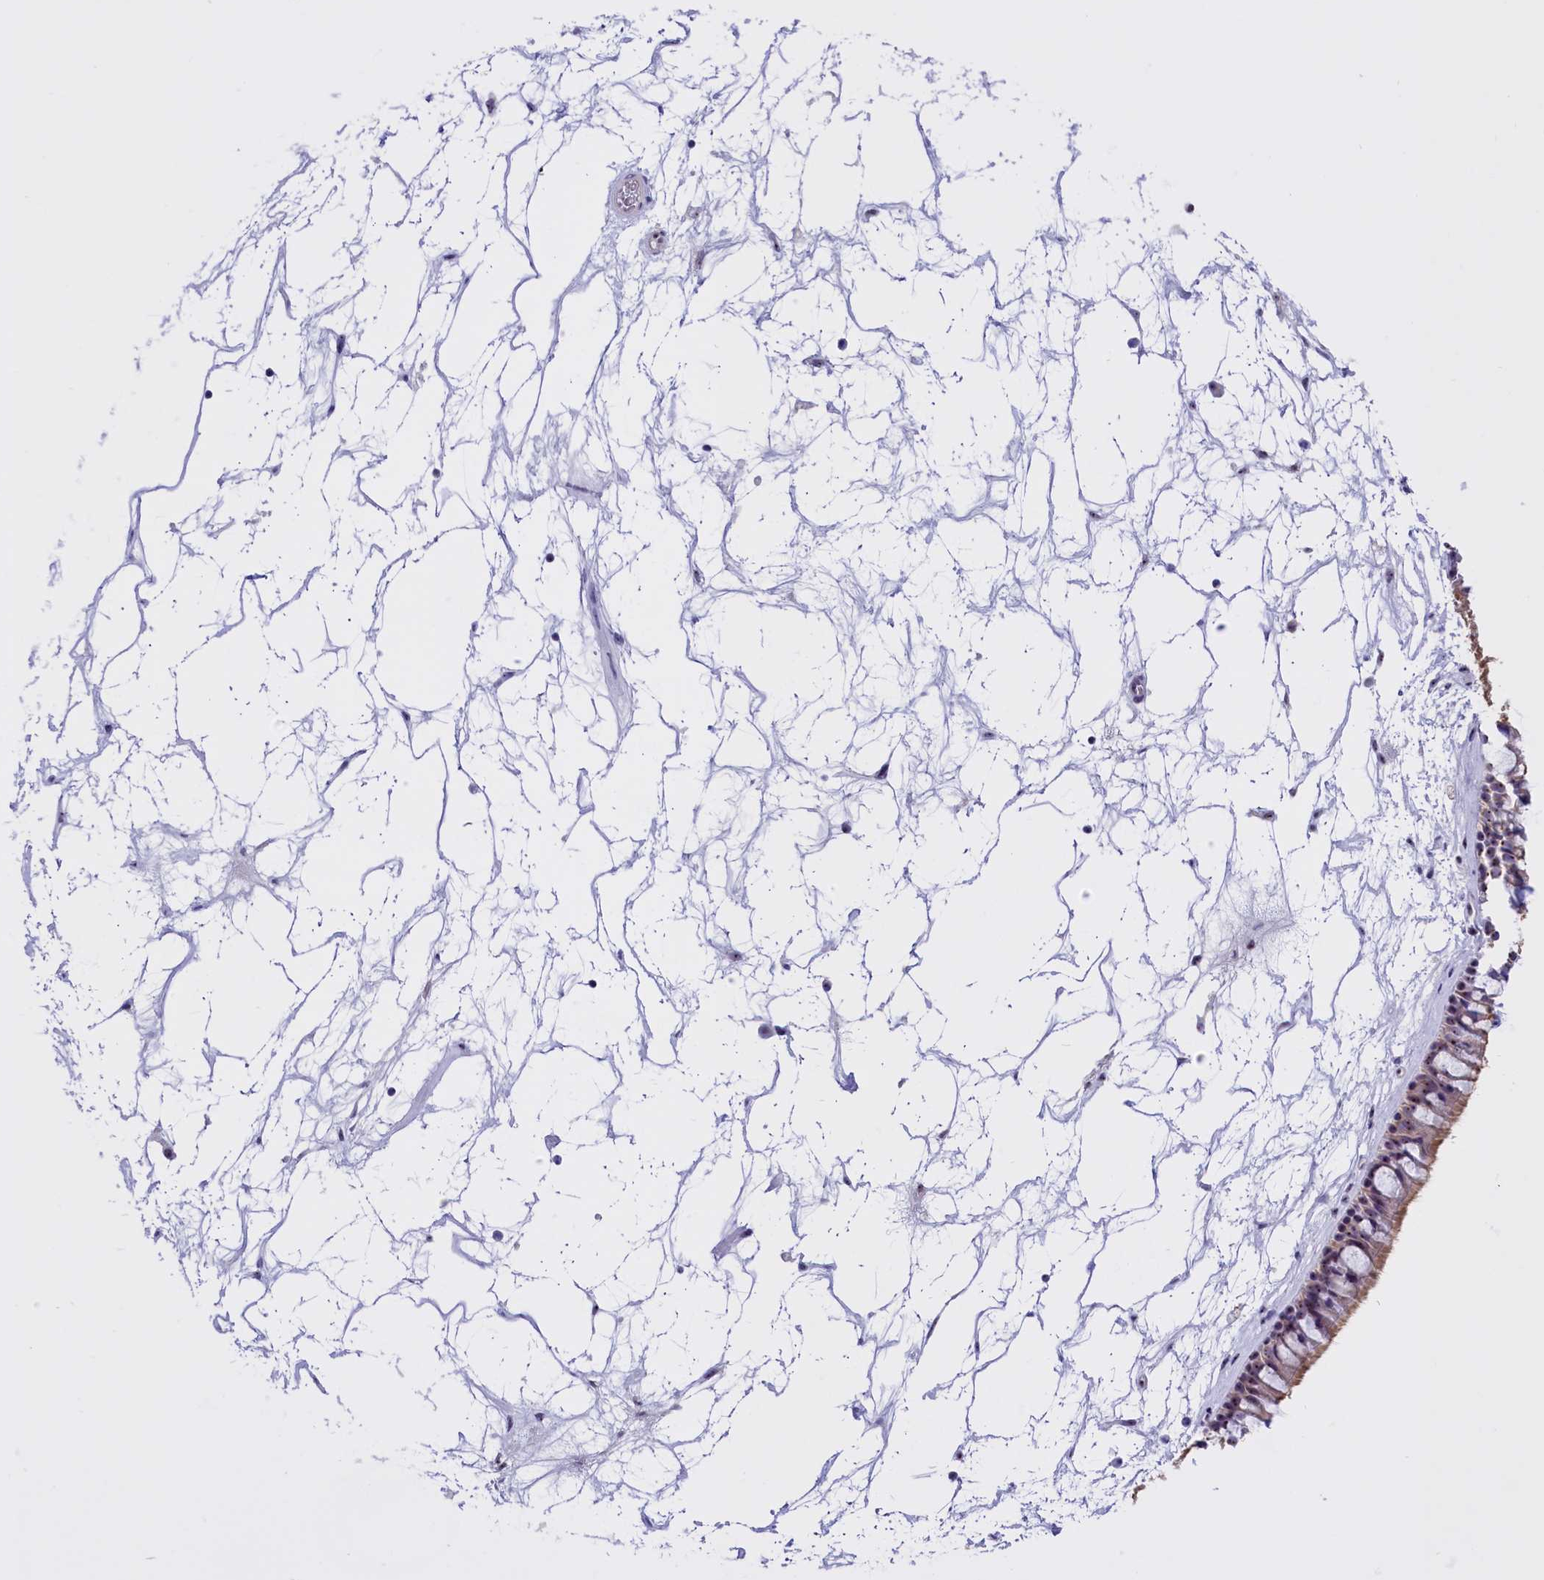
{"staining": {"intensity": "weak", "quantity": "25%-75%", "location": "cytoplasmic/membranous"}, "tissue": "nasopharynx", "cell_type": "Respiratory epithelial cells", "image_type": "normal", "snomed": [{"axis": "morphology", "description": "Normal tissue, NOS"}, {"axis": "topography", "description": "Nasopharynx"}], "caption": "Protein expression analysis of benign nasopharynx shows weak cytoplasmic/membranous positivity in approximately 25%-75% of respiratory epithelial cells.", "gene": "TBL3", "patient": {"sex": "male", "age": 64}}